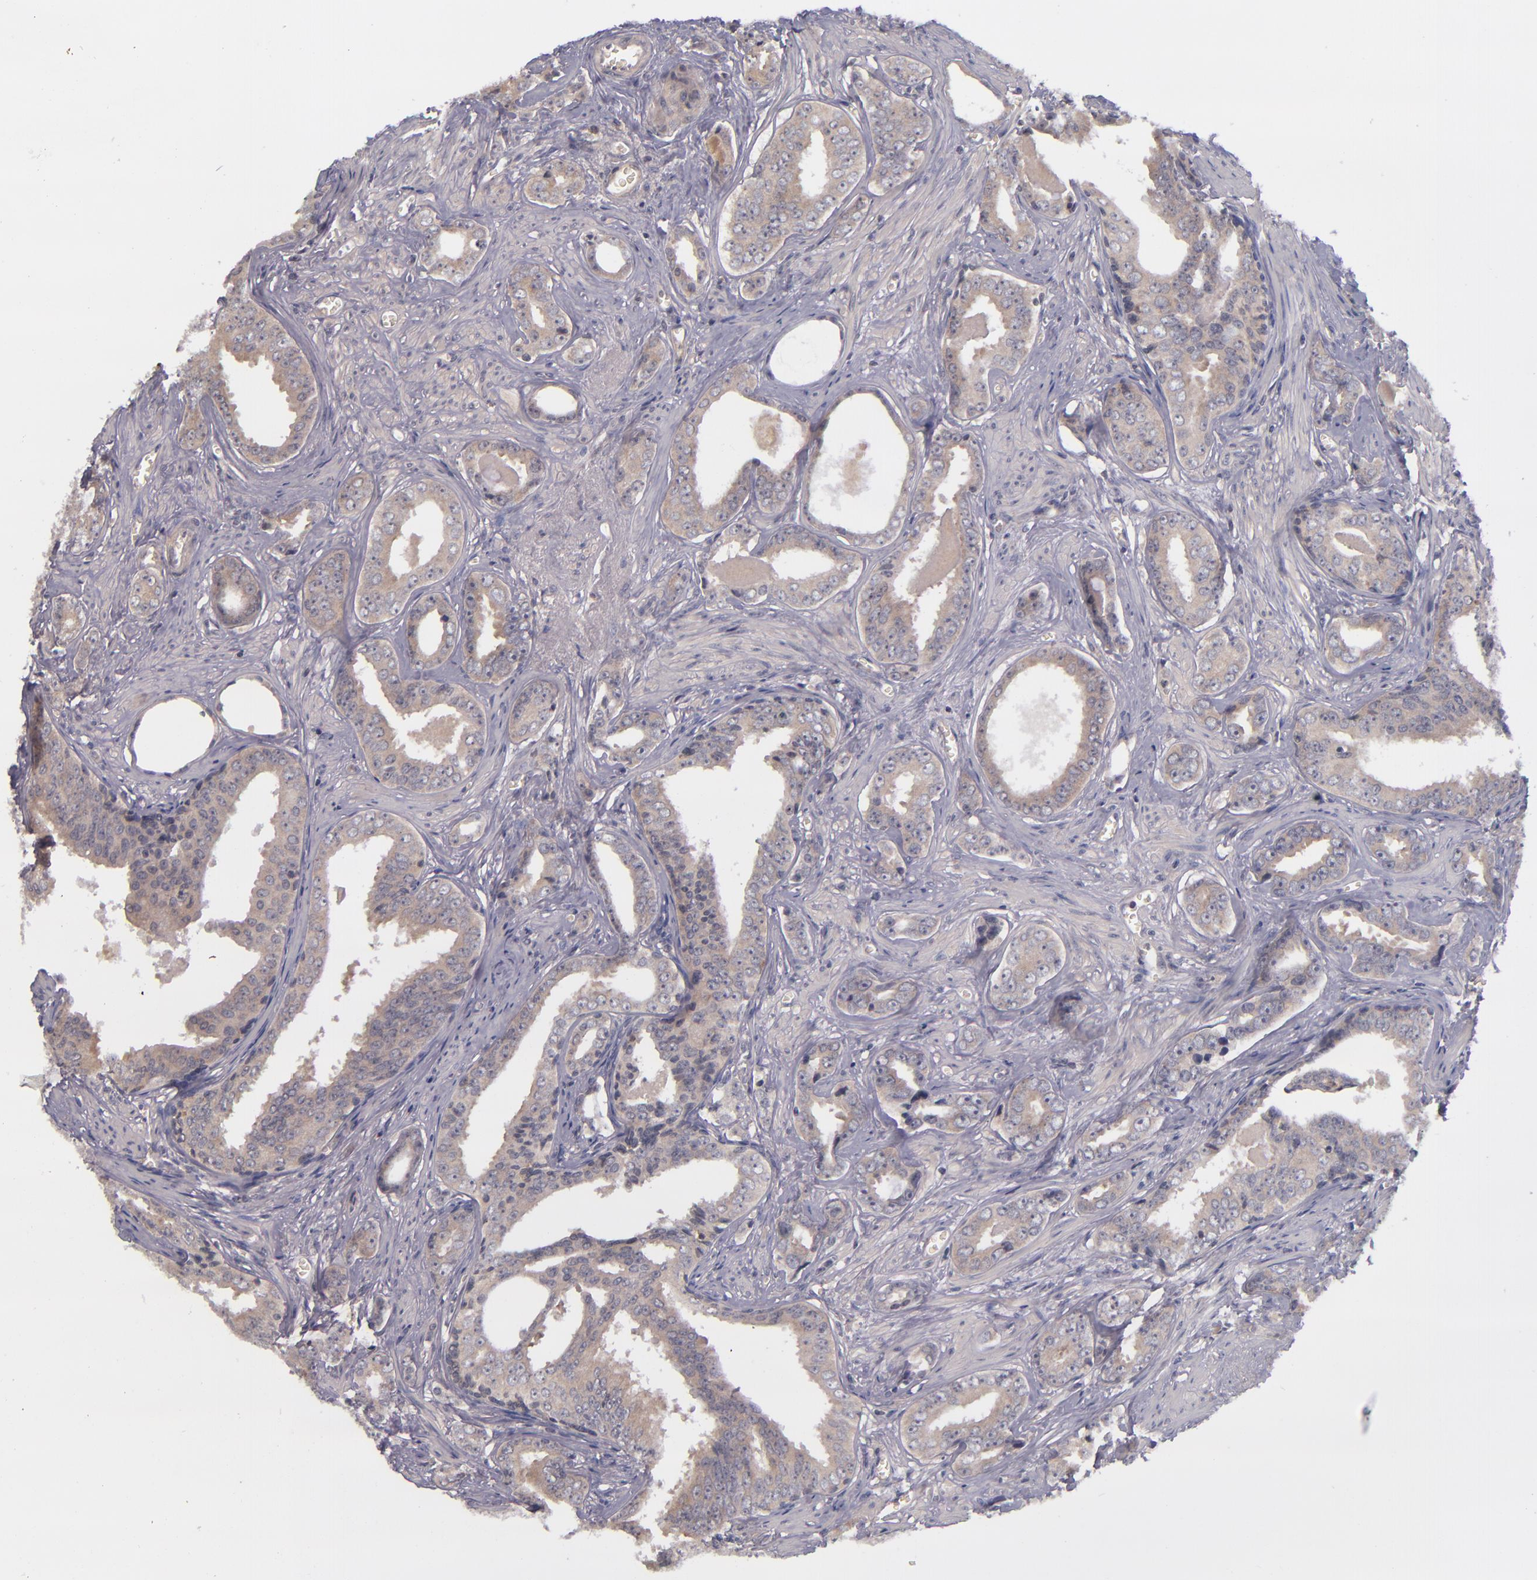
{"staining": {"intensity": "weak", "quantity": "25%-75%", "location": "cytoplasmic/membranous"}, "tissue": "prostate cancer", "cell_type": "Tumor cells", "image_type": "cancer", "snomed": [{"axis": "morphology", "description": "Adenocarcinoma, Medium grade"}, {"axis": "topography", "description": "Prostate"}], "caption": "Immunohistochemistry photomicrograph of prostate cancer (adenocarcinoma (medium-grade)) stained for a protein (brown), which displays low levels of weak cytoplasmic/membranous staining in about 25%-75% of tumor cells.", "gene": "TSC2", "patient": {"sex": "male", "age": 79}}